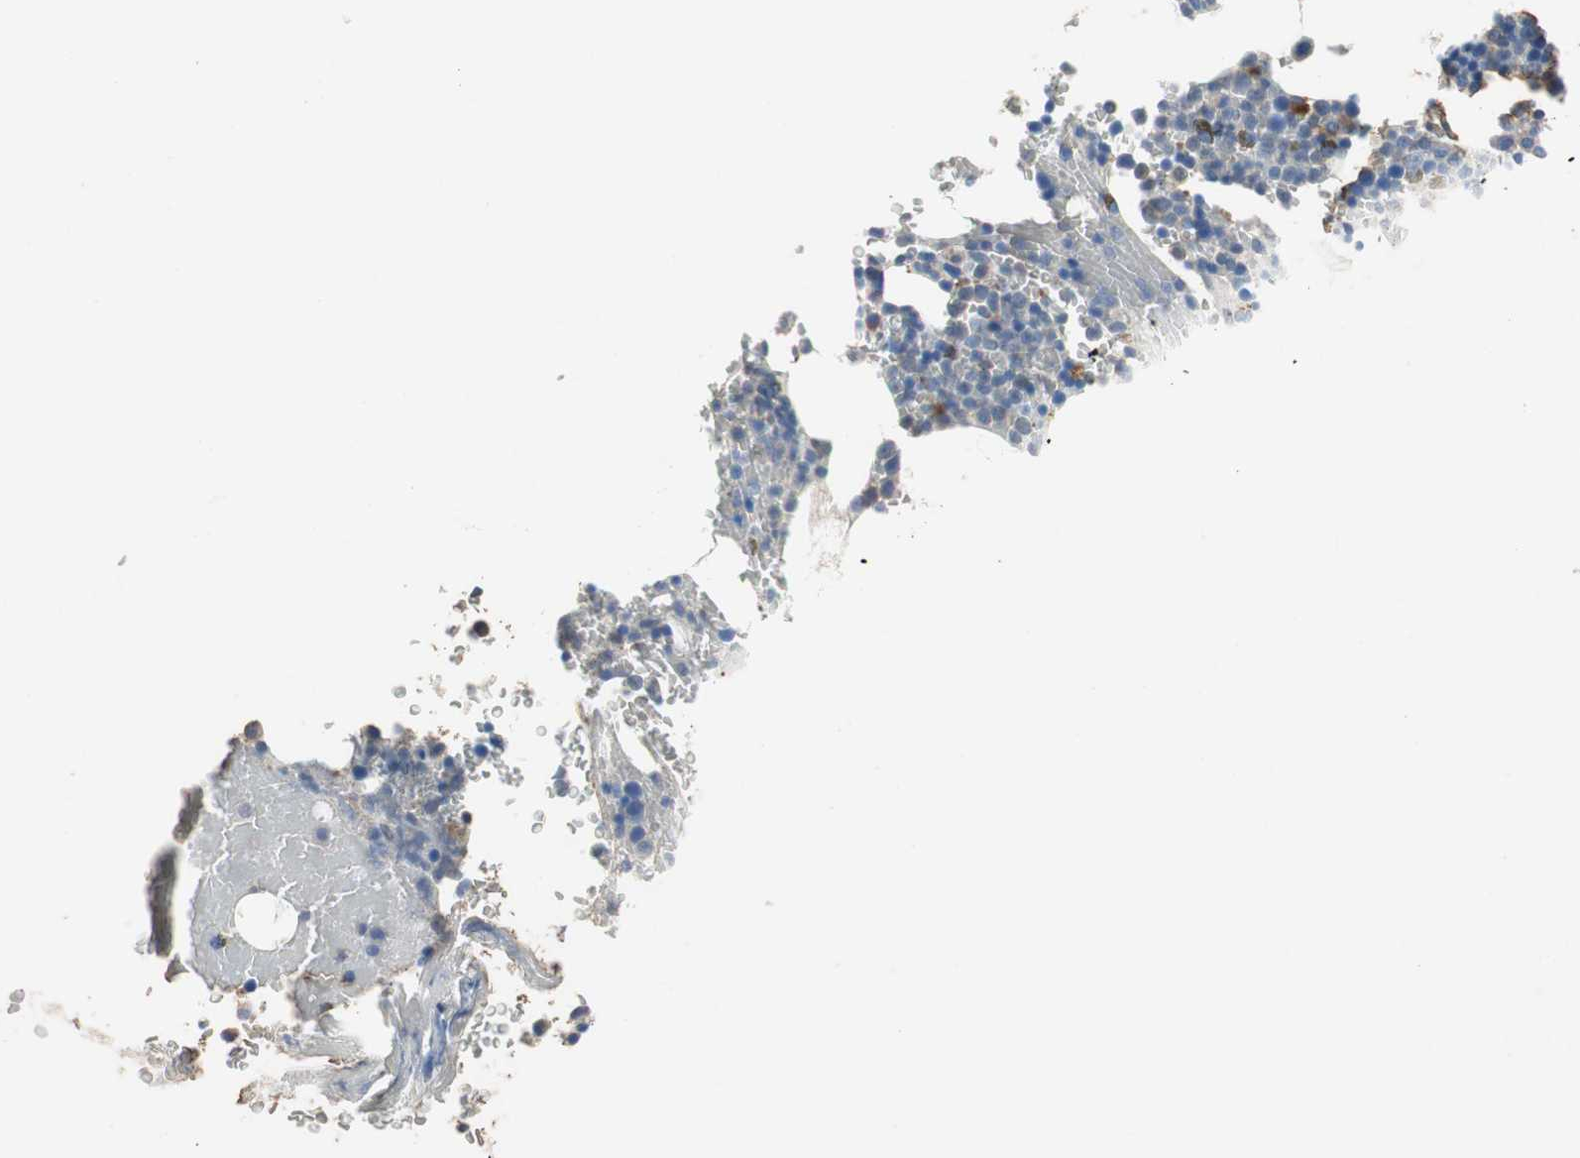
{"staining": {"intensity": "weak", "quantity": "<25%", "location": "cytoplasmic/membranous"}, "tissue": "bone marrow", "cell_type": "Hematopoietic cells", "image_type": "normal", "snomed": [{"axis": "morphology", "description": "Normal tissue, NOS"}, {"axis": "topography", "description": "Bone marrow"}], "caption": "Immunohistochemistry of normal human bone marrow demonstrates no staining in hematopoietic cells.", "gene": "ADAP1", "patient": {"sex": "female", "age": 73}}